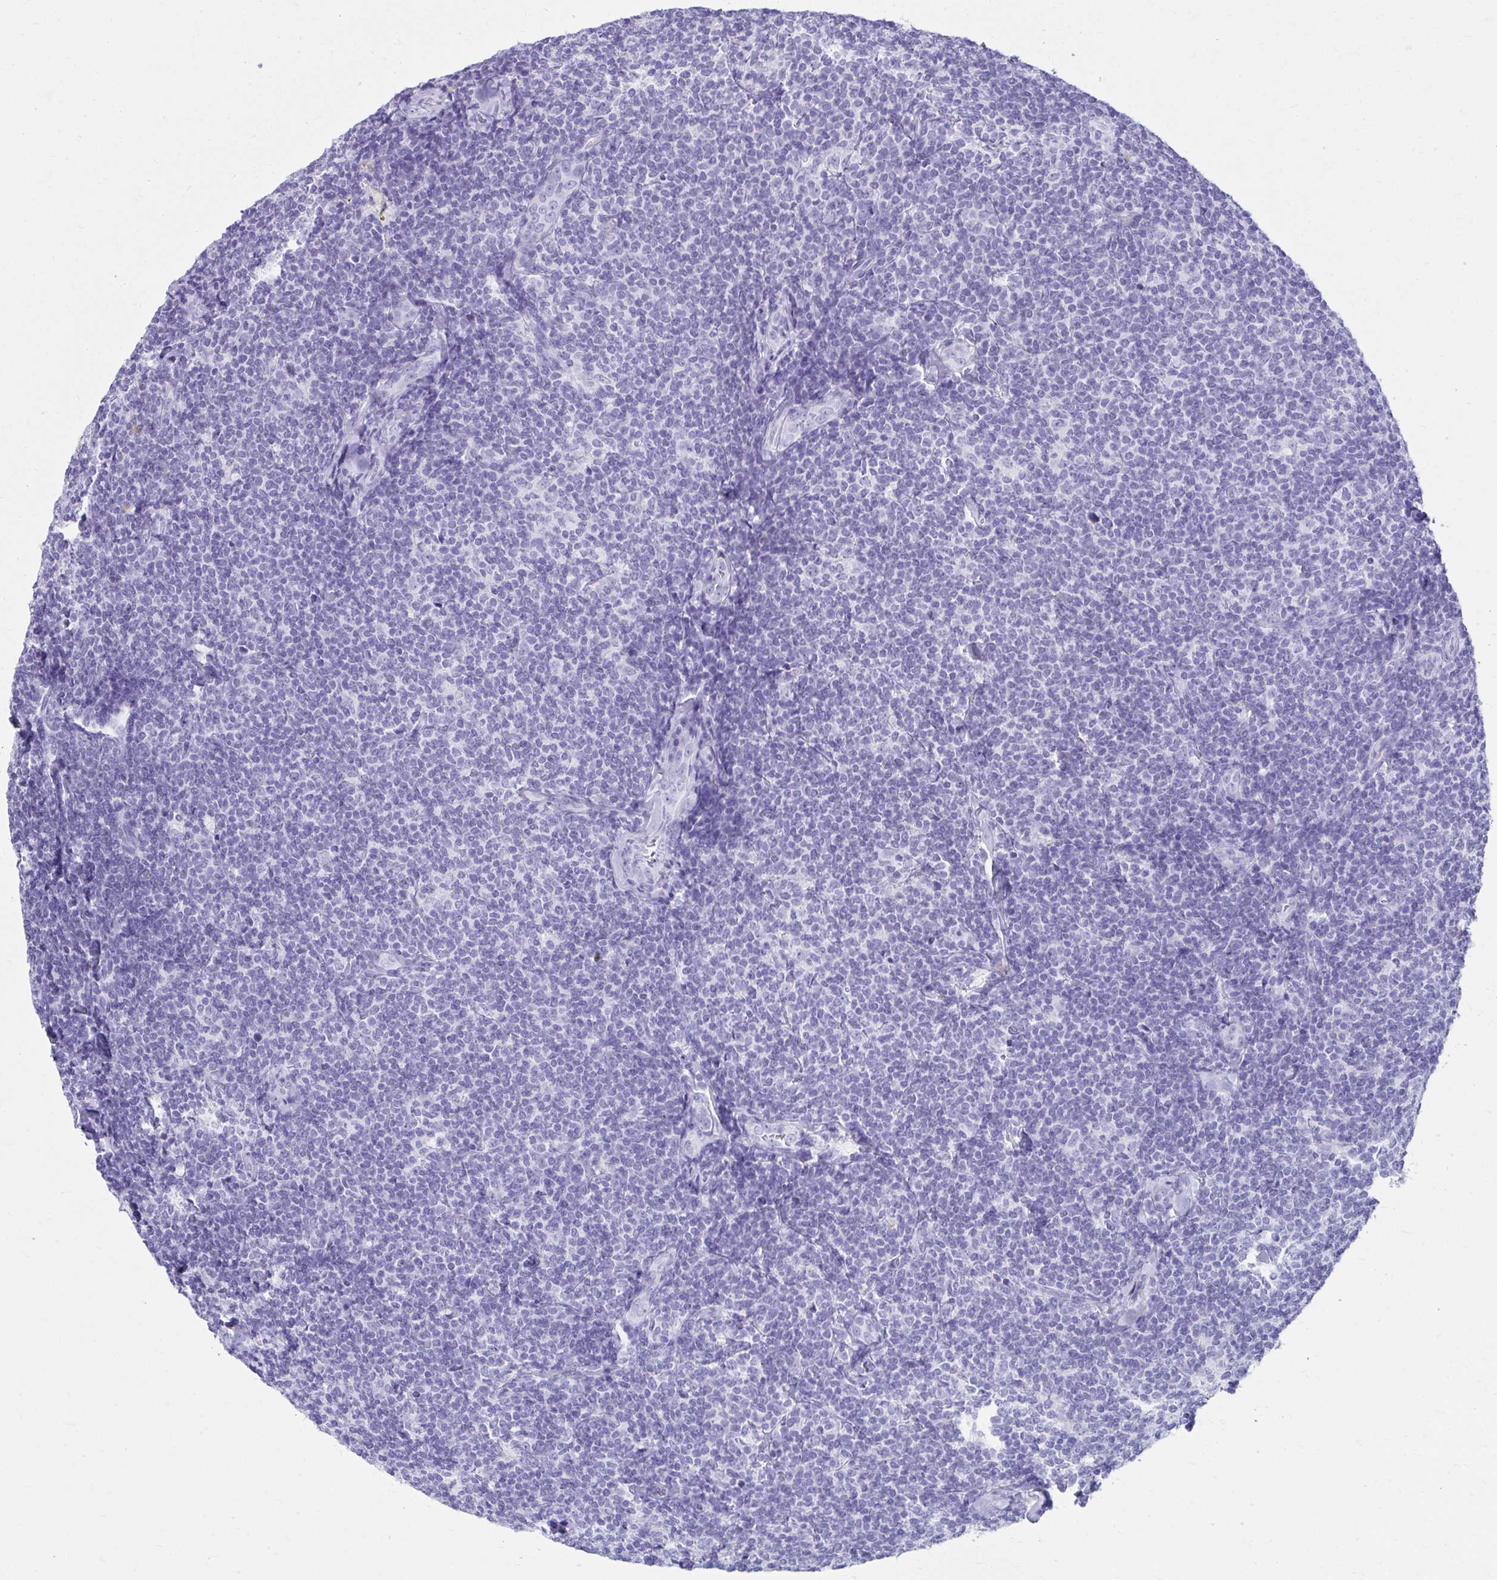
{"staining": {"intensity": "negative", "quantity": "none", "location": "none"}, "tissue": "lymphoma", "cell_type": "Tumor cells", "image_type": "cancer", "snomed": [{"axis": "morphology", "description": "Malignant lymphoma, non-Hodgkin's type, Low grade"}, {"axis": "topography", "description": "Lymph node"}], "caption": "Immunohistochemistry of low-grade malignant lymphoma, non-Hodgkin's type reveals no positivity in tumor cells.", "gene": "ATP4B", "patient": {"sex": "female", "age": 56}}